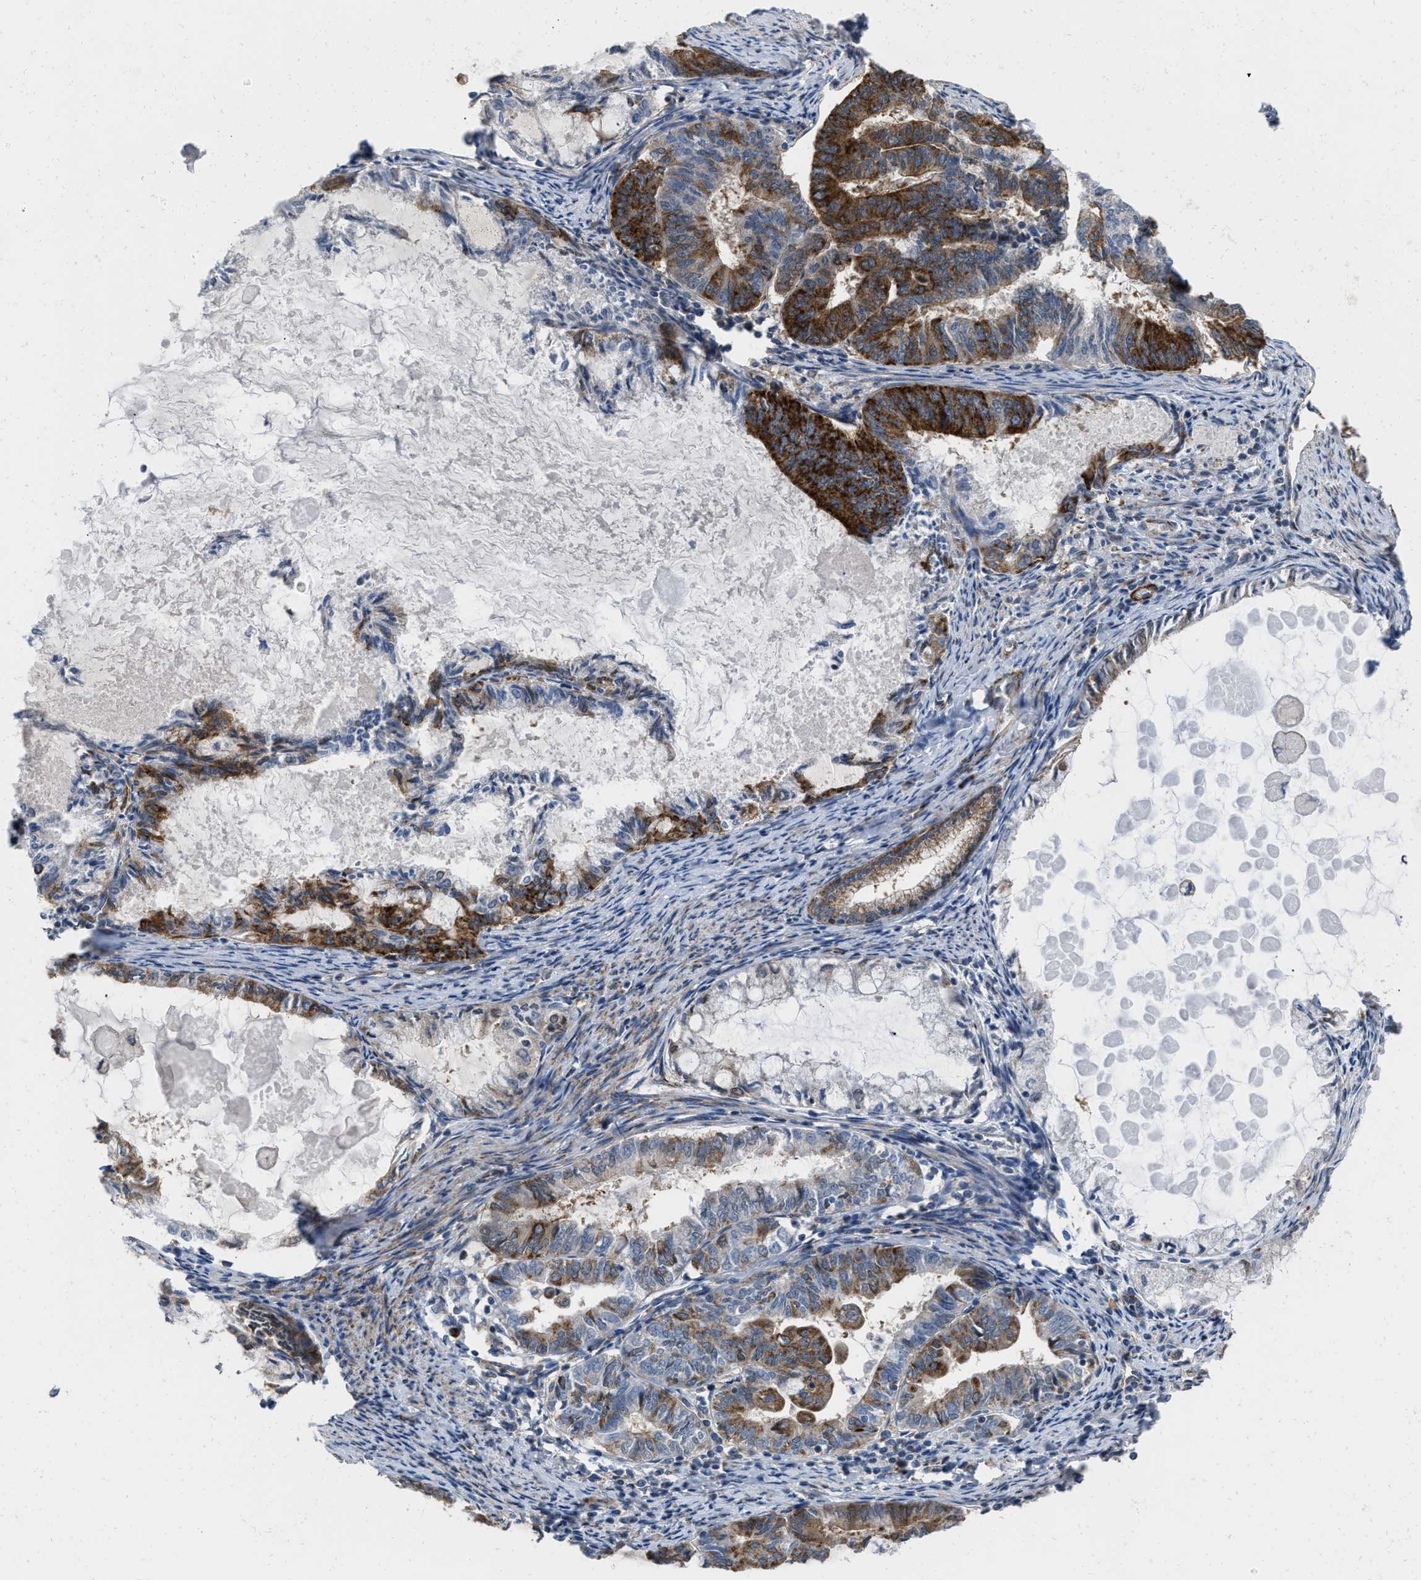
{"staining": {"intensity": "strong", "quantity": "25%-75%", "location": "cytoplasmic/membranous"}, "tissue": "endometrial cancer", "cell_type": "Tumor cells", "image_type": "cancer", "snomed": [{"axis": "morphology", "description": "Adenocarcinoma, NOS"}, {"axis": "topography", "description": "Endometrium"}], "caption": "High-magnification brightfield microscopy of endometrial cancer (adenocarcinoma) stained with DAB (3,3'-diaminobenzidine) (brown) and counterstained with hematoxylin (blue). tumor cells exhibit strong cytoplasmic/membranous expression is appreciated in about25%-75% of cells.", "gene": "AKAP1", "patient": {"sex": "female", "age": 86}}